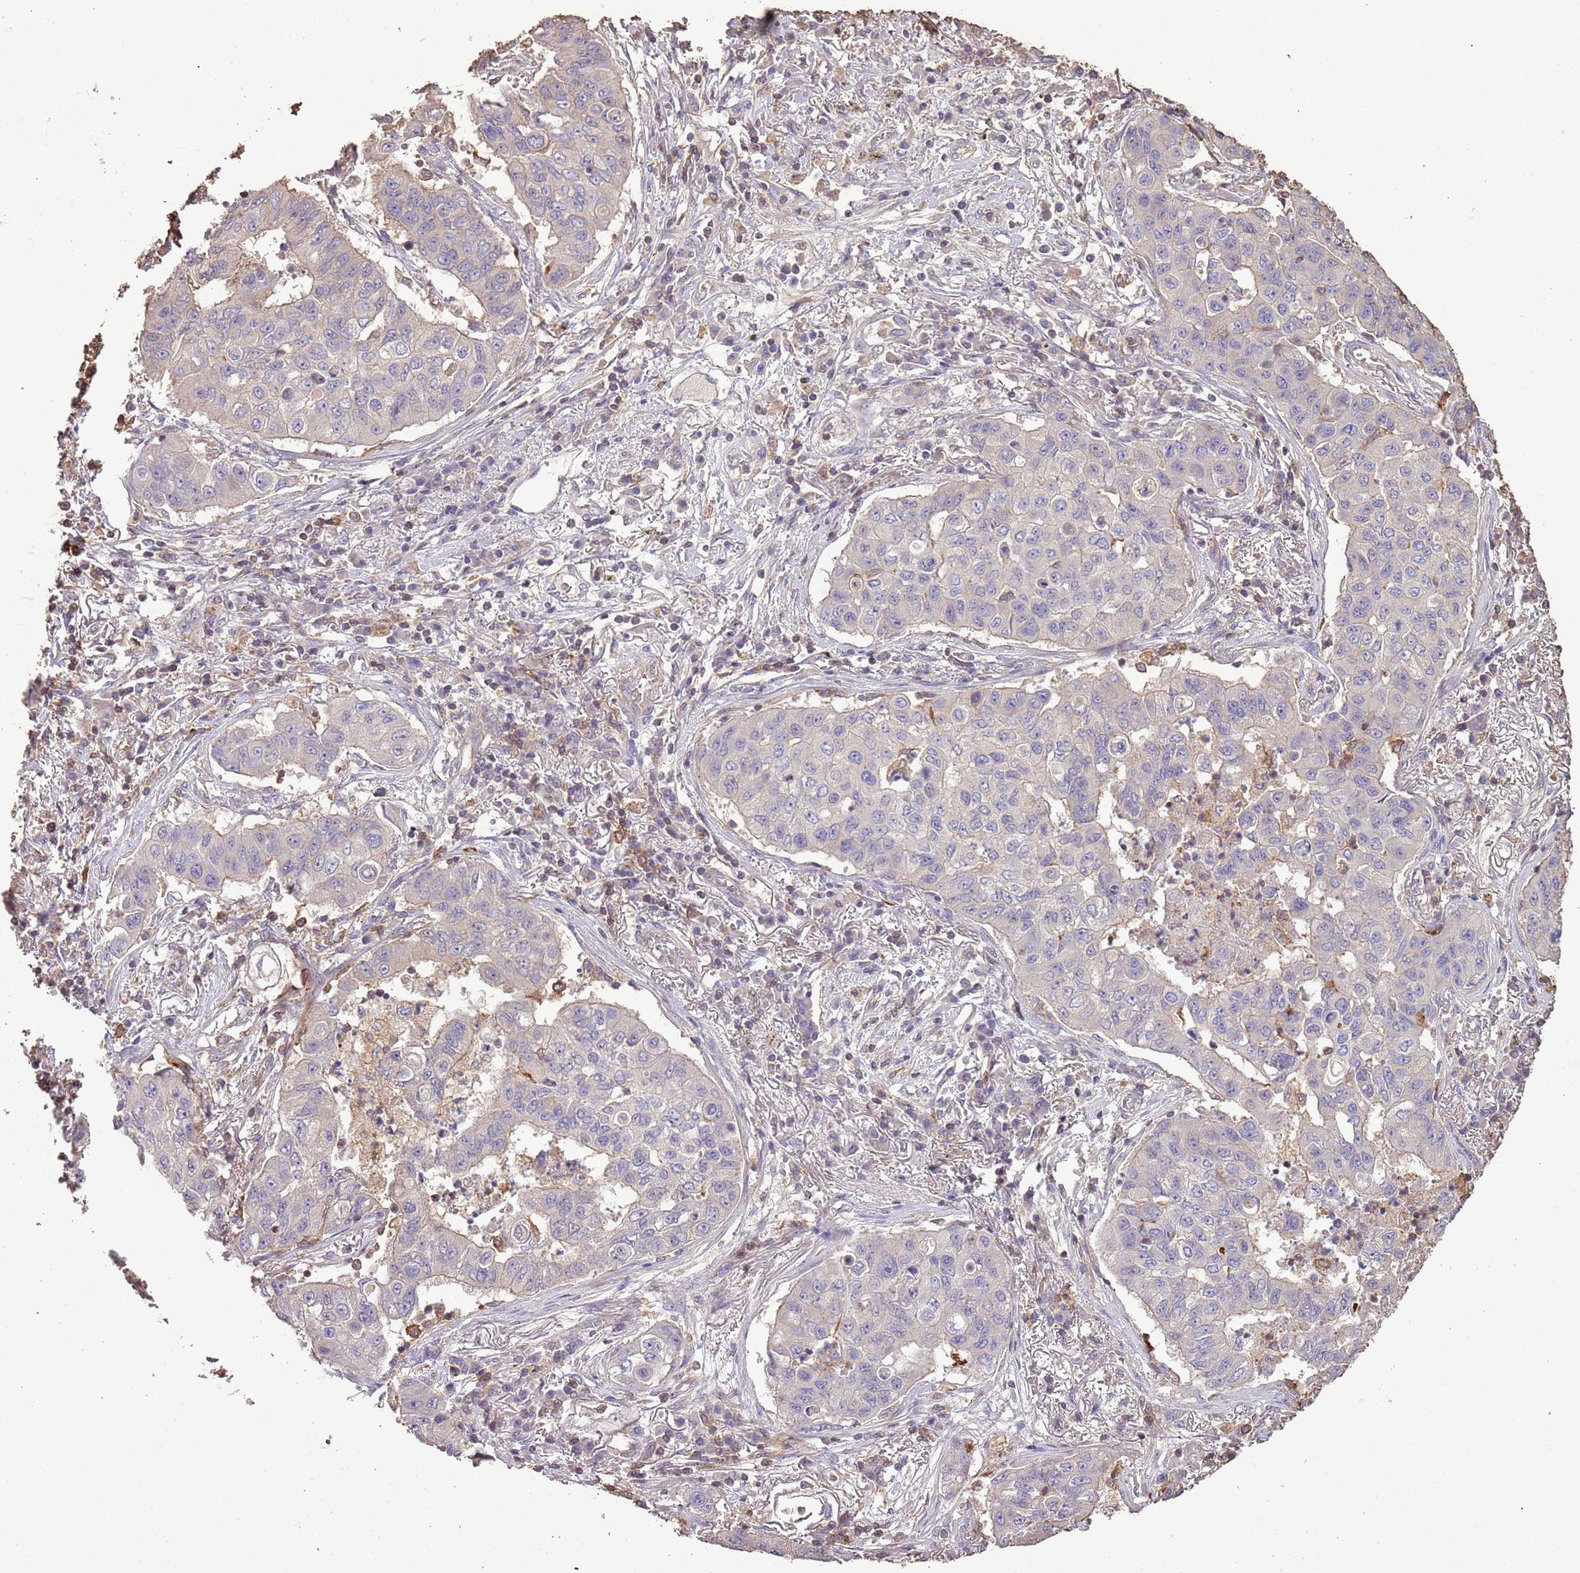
{"staining": {"intensity": "negative", "quantity": "none", "location": "none"}, "tissue": "lung cancer", "cell_type": "Tumor cells", "image_type": "cancer", "snomed": [{"axis": "morphology", "description": "Squamous cell carcinoma, NOS"}, {"axis": "topography", "description": "Lung"}], "caption": "Immunohistochemistry (IHC) histopathology image of human lung cancer stained for a protein (brown), which reveals no expression in tumor cells.", "gene": "FECH", "patient": {"sex": "male", "age": 74}}